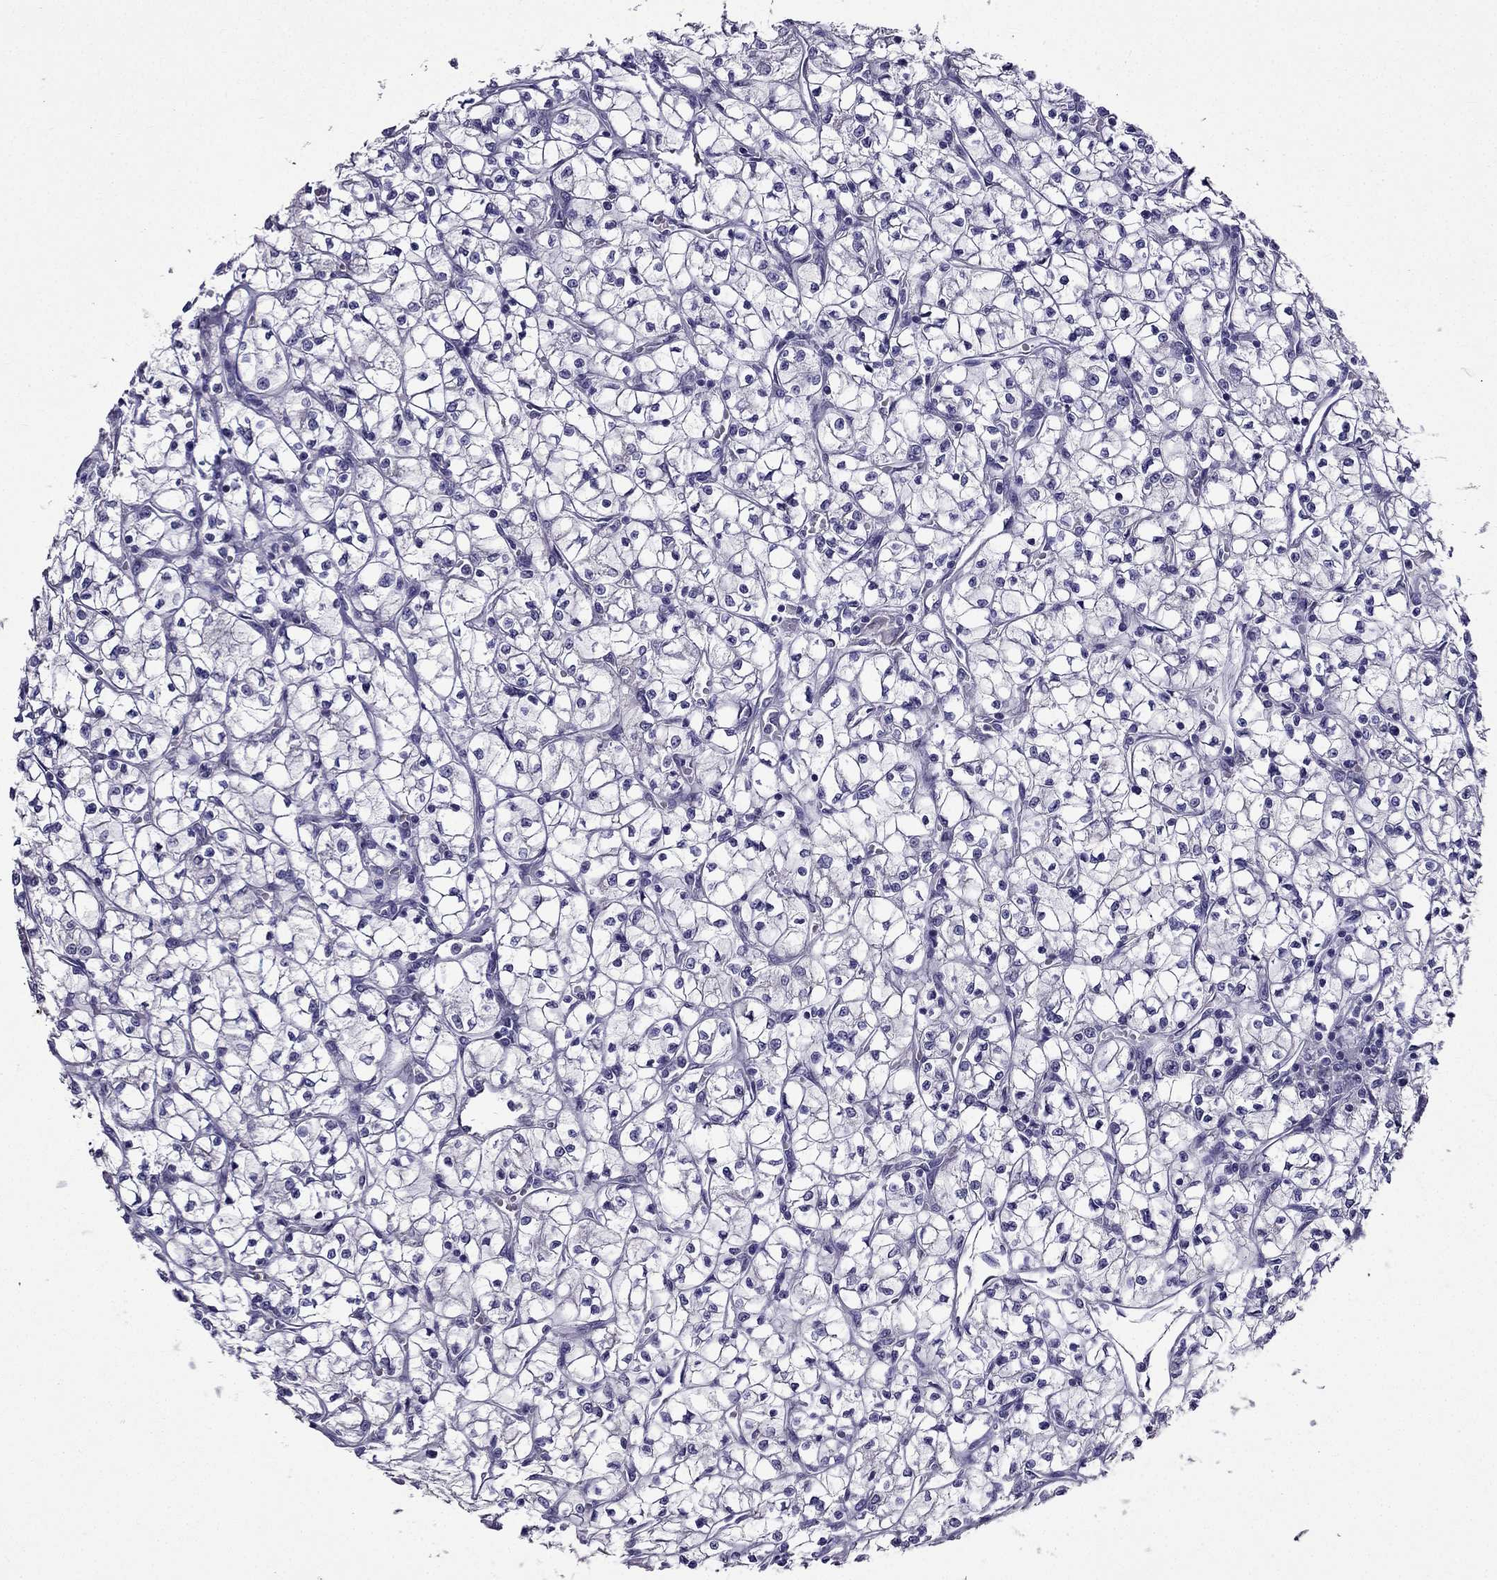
{"staining": {"intensity": "negative", "quantity": "none", "location": "none"}, "tissue": "renal cancer", "cell_type": "Tumor cells", "image_type": "cancer", "snomed": [{"axis": "morphology", "description": "Adenocarcinoma, NOS"}, {"axis": "topography", "description": "Kidney"}], "caption": "The image demonstrates no significant staining in tumor cells of renal adenocarcinoma. (Stains: DAB immunohistochemistry with hematoxylin counter stain, Microscopy: brightfield microscopy at high magnification).", "gene": "DUSP15", "patient": {"sex": "female", "age": 64}}